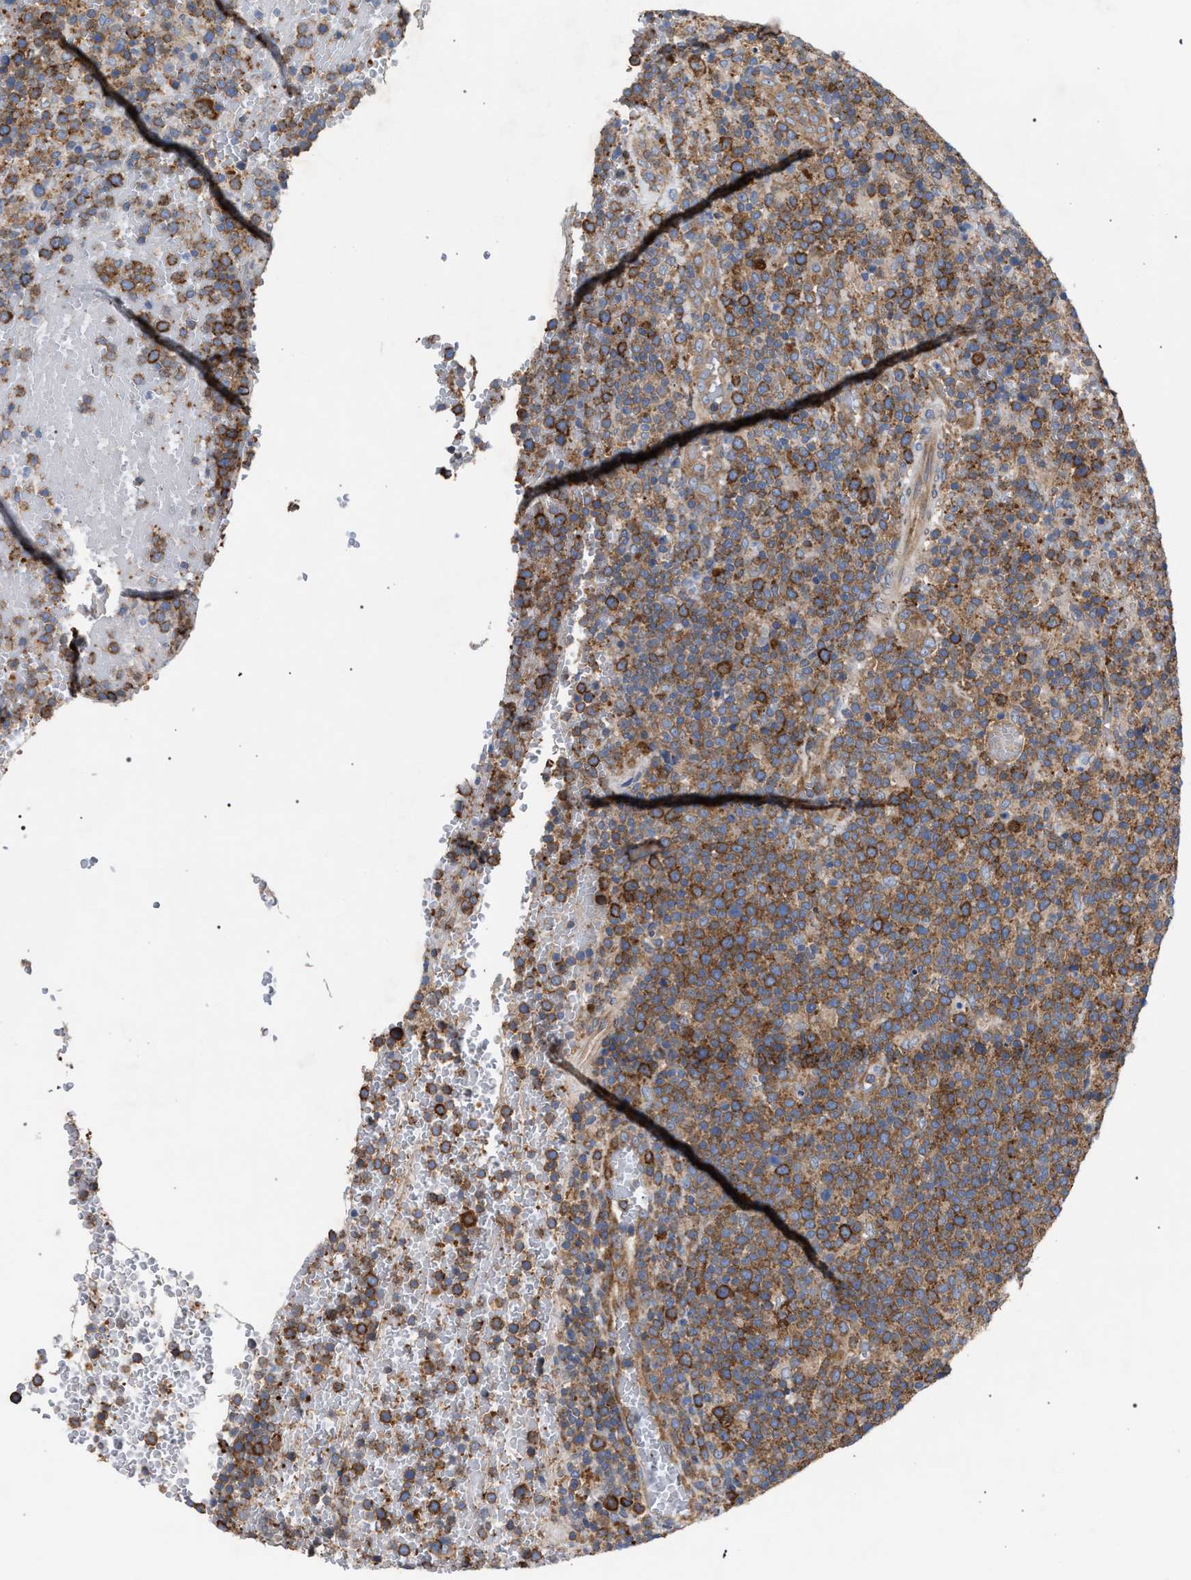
{"staining": {"intensity": "moderate", "quantity": ">75%", "location": "cytoplasmic/membranous"}, "tissue": "lymphoma", "cell_type": "Tumor cells", "image_type": "cancer", "snomed": [{"axis": "morphology", "description": "Malignant lymphoma, non-Hodgkin's type, High grade"}, {"axis": "topography", "description": "Lymph node"}], "caption": "Immunohistochemistry (IHC) image of lymphoma stained for a protein (brown), which demonstrates medium levels of moderate cytoplasmic/membranous staining in approximately >75% of tumor cells.", "gene": "CDR2L", "patient": {"sex": "male", "age": 61}}